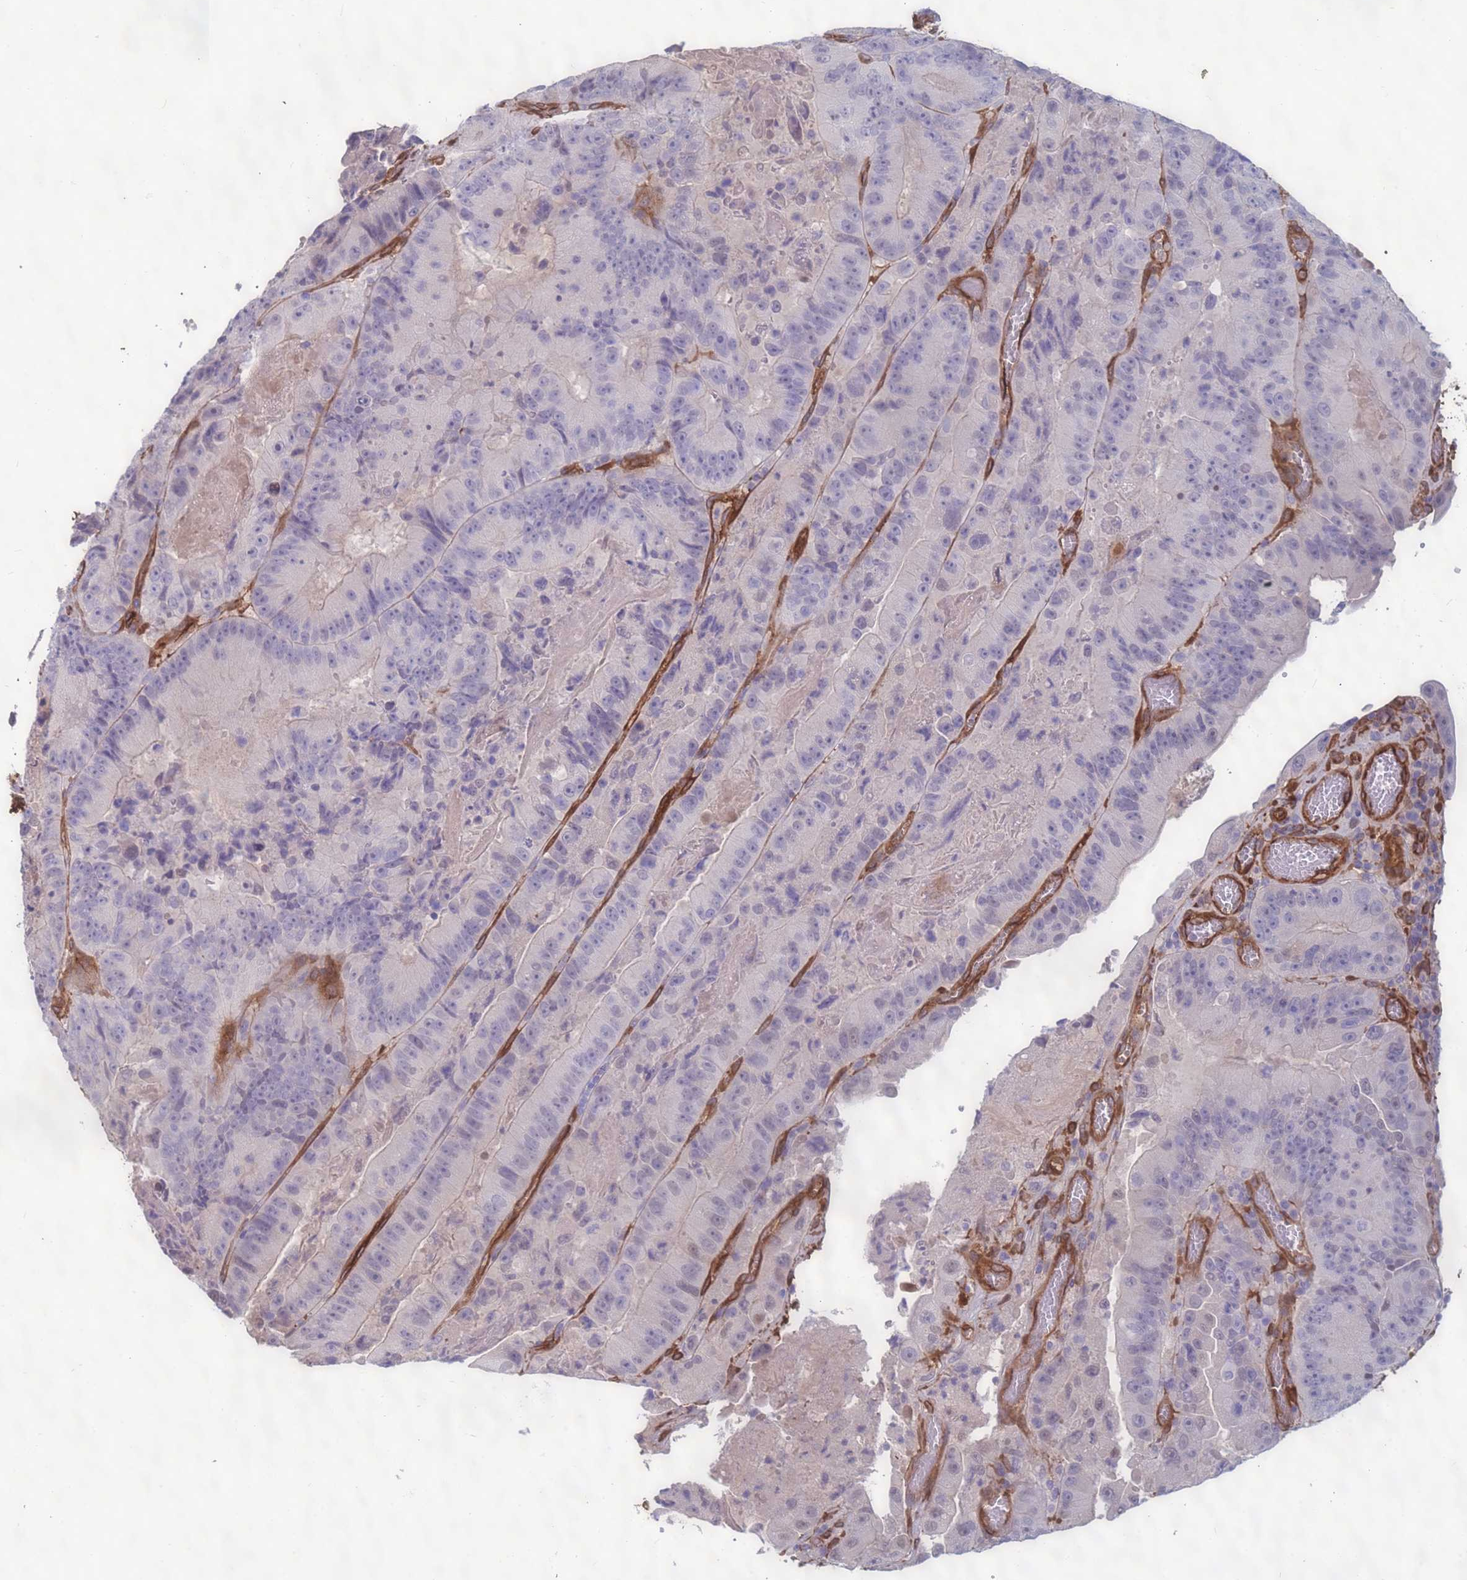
{"staining": {"intensity": "negative", "quantity": "none", "location": "none"}, "tissue": "colorectal cancer", "cell_type": "Tumor cells", "image_type": "cancer", "snomed": [{"axis": "morphology", "description": "Adenocarcinoma, NOS"}, {"axis": "topography", "description": "Colon"}], "caption": "This histopathology image is of colorectal adenocarcinoma stained with IHC to label a protein in brown with the nuclei are counter-stained blue. There is no staining in tumor cells.", "gene": "EHD2", "patient": {"sex": "female", "age": 86}}